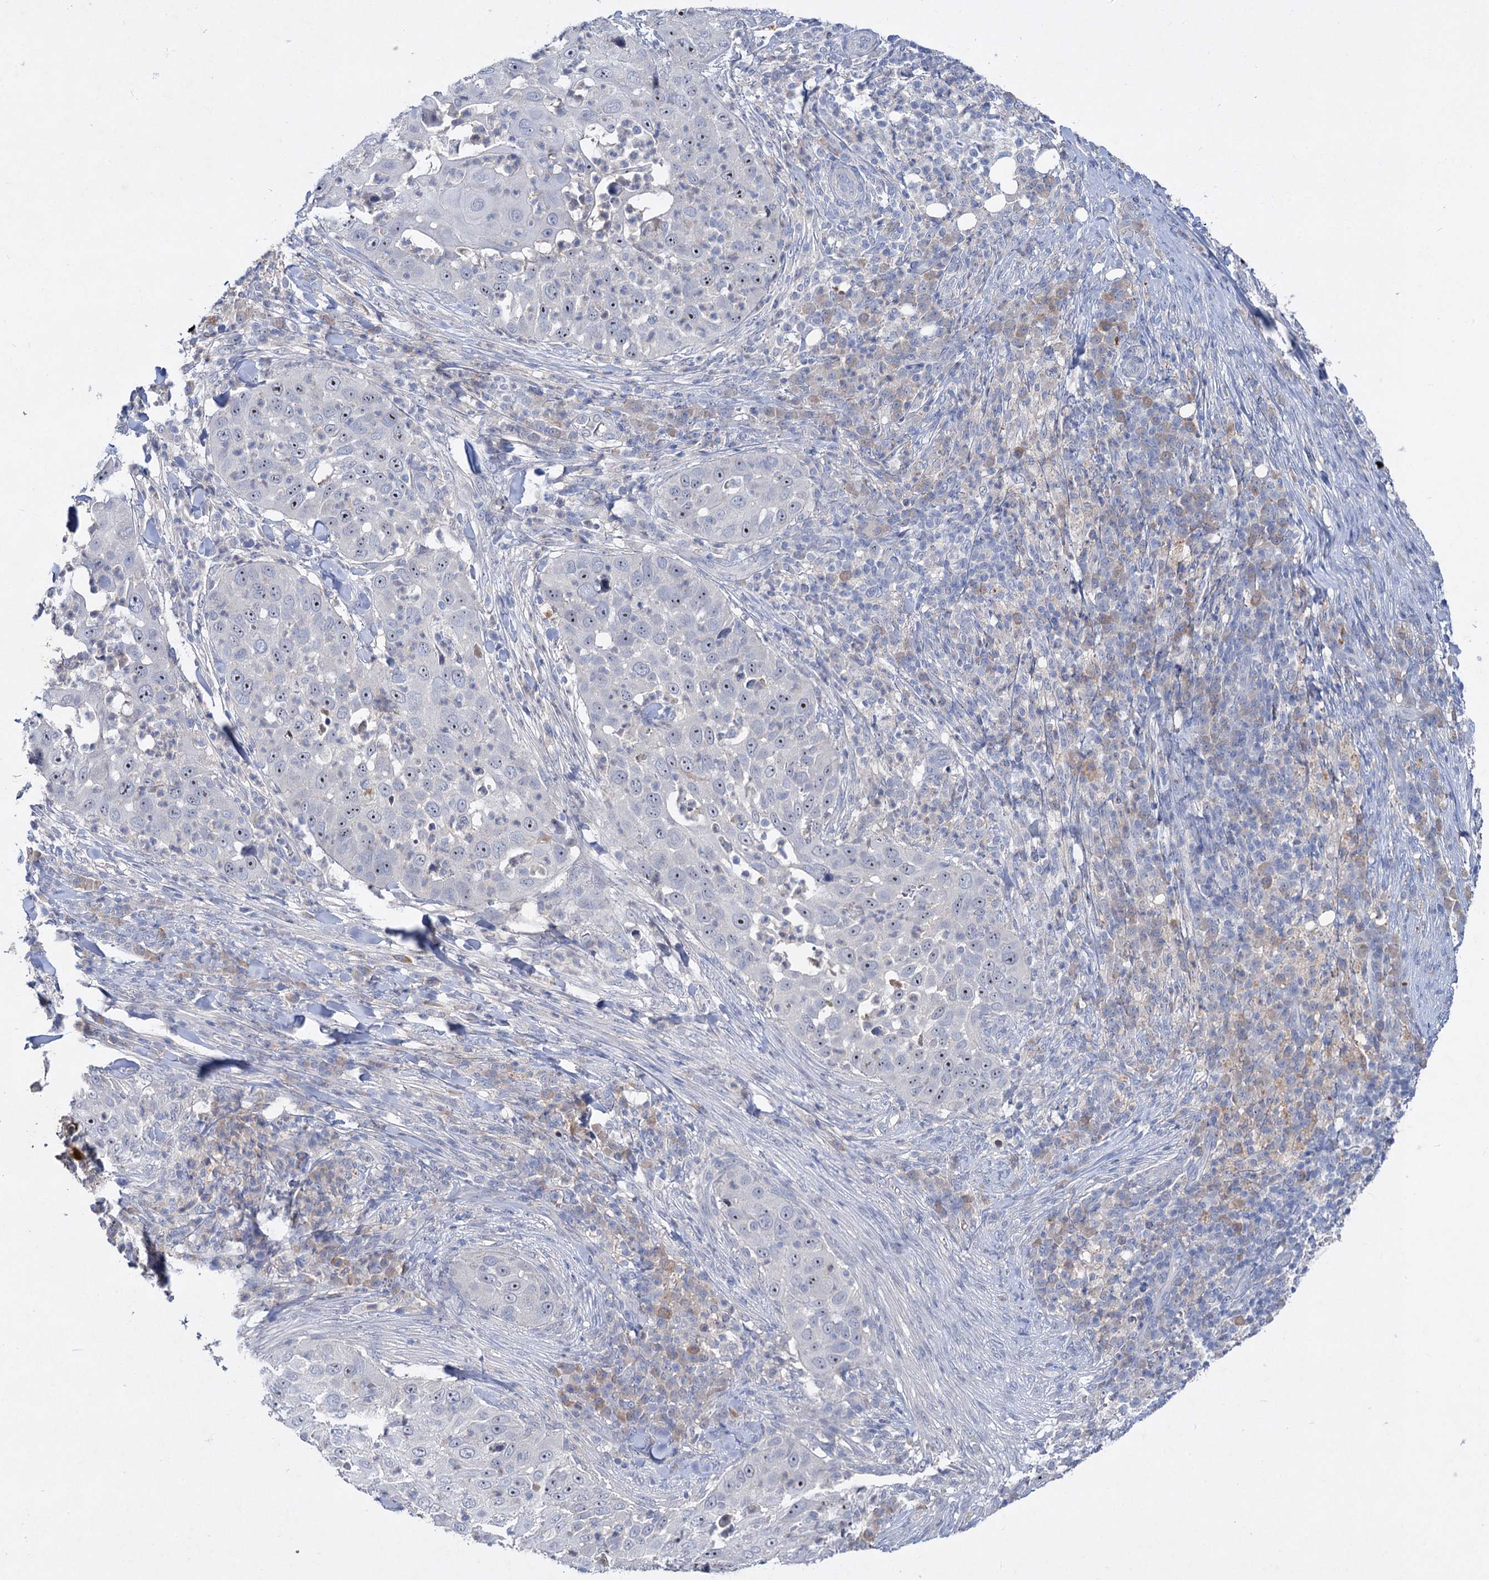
{"staining": {"intensity": "moderate", "quantity": "25%-75%", "location": "nuclear"}, "tissue": "skin cancer", "cell_type": "Tumor cells", "image_type": "cancer", "snomed": [{"axis": "morphology", "description": "Squamous cell carcinoma, NOS"}, {"axis": "topography", "description": "Skin"}], "caption": "Human skin cancer stained for a protein (brown) displays moderate nuclear positive staining in about 25%-75% of tumor cells.", "gene": "ATP4A", "patient": {"sex": "female", "age": 44}}